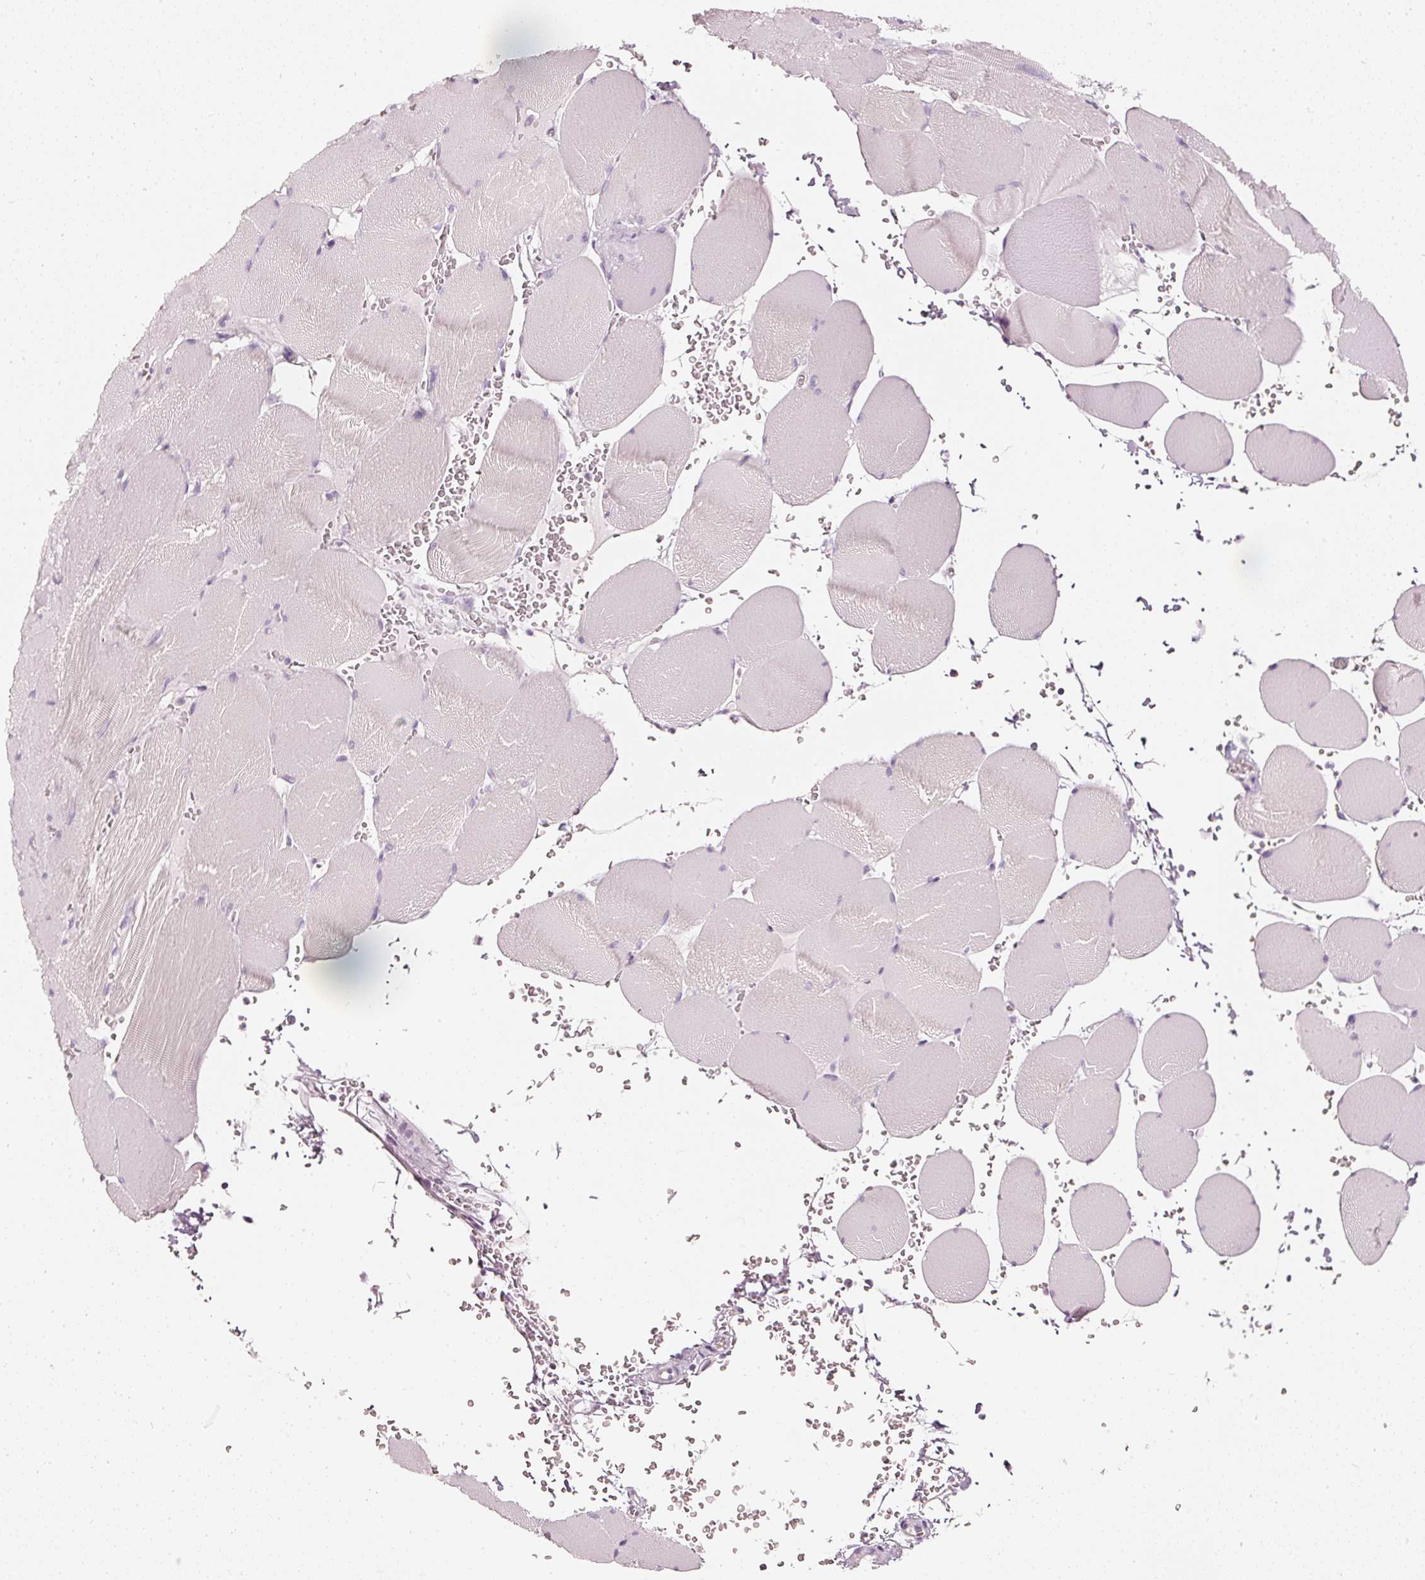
{"staining": {"intensity": "negative", "quantity": "none", "location": "none"}, "tissue": "skeletal muscle", "cell_type": "Myocytes", "image_type": "normal", "snomed": [{"axis": "morphology", "description": "Normal tissue, NOS"}, {"axis": "topography", "description": "Skeletal muscle"}, {"axis": "topography", "description": "Head-Neck"}], "caption": "Photomicrograph shows no significant protein staining in myocytes of benign skeletal muscle.", "gene": "CNP", "patient": {"sex": "male", "age": 66}}